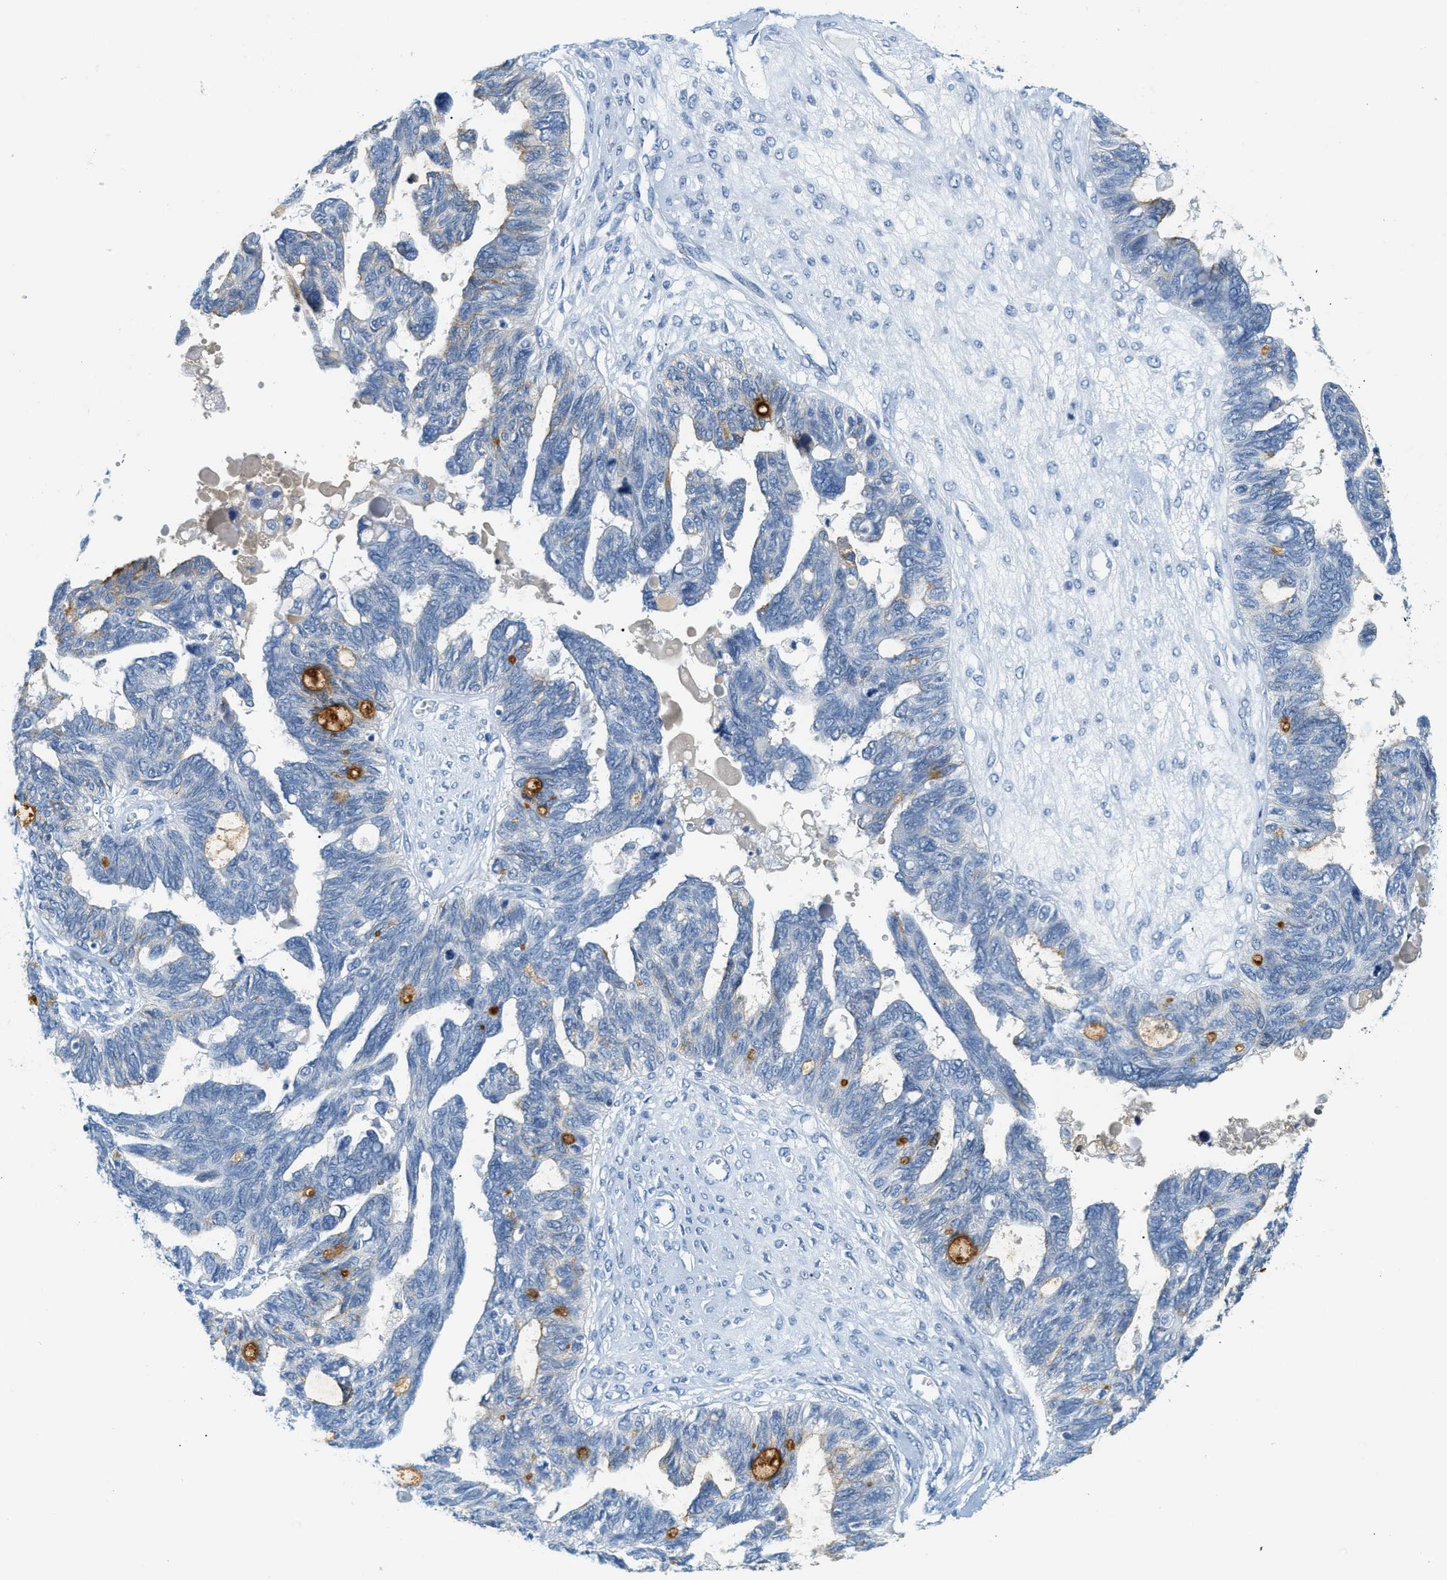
{"staining": {"intensity": "moderate", "quantity": "<25%", "location": "cytoplasmic/membranous"}, "tissue": "ovarian cancer", "cell_type": "Tumor cells", "image_type": "cancer", "snomed": [{"axis": "morphology", "description": "Cystadenocarcinoma, serous, NOS"}, {"axis": "topography", "description": "Ovary"}], "caption": "This photomicrograph reveals serous cystadenocarcinoma (ovarian) stained with immunohistochemistry to label a protein in brown. The cytoplasmic/membranous of tumor cells show moderate positivity for the protein. Nuclei are counter-stained blue.", "gene": "LCN2", "patient": {"sex": "female", "age": 79}}